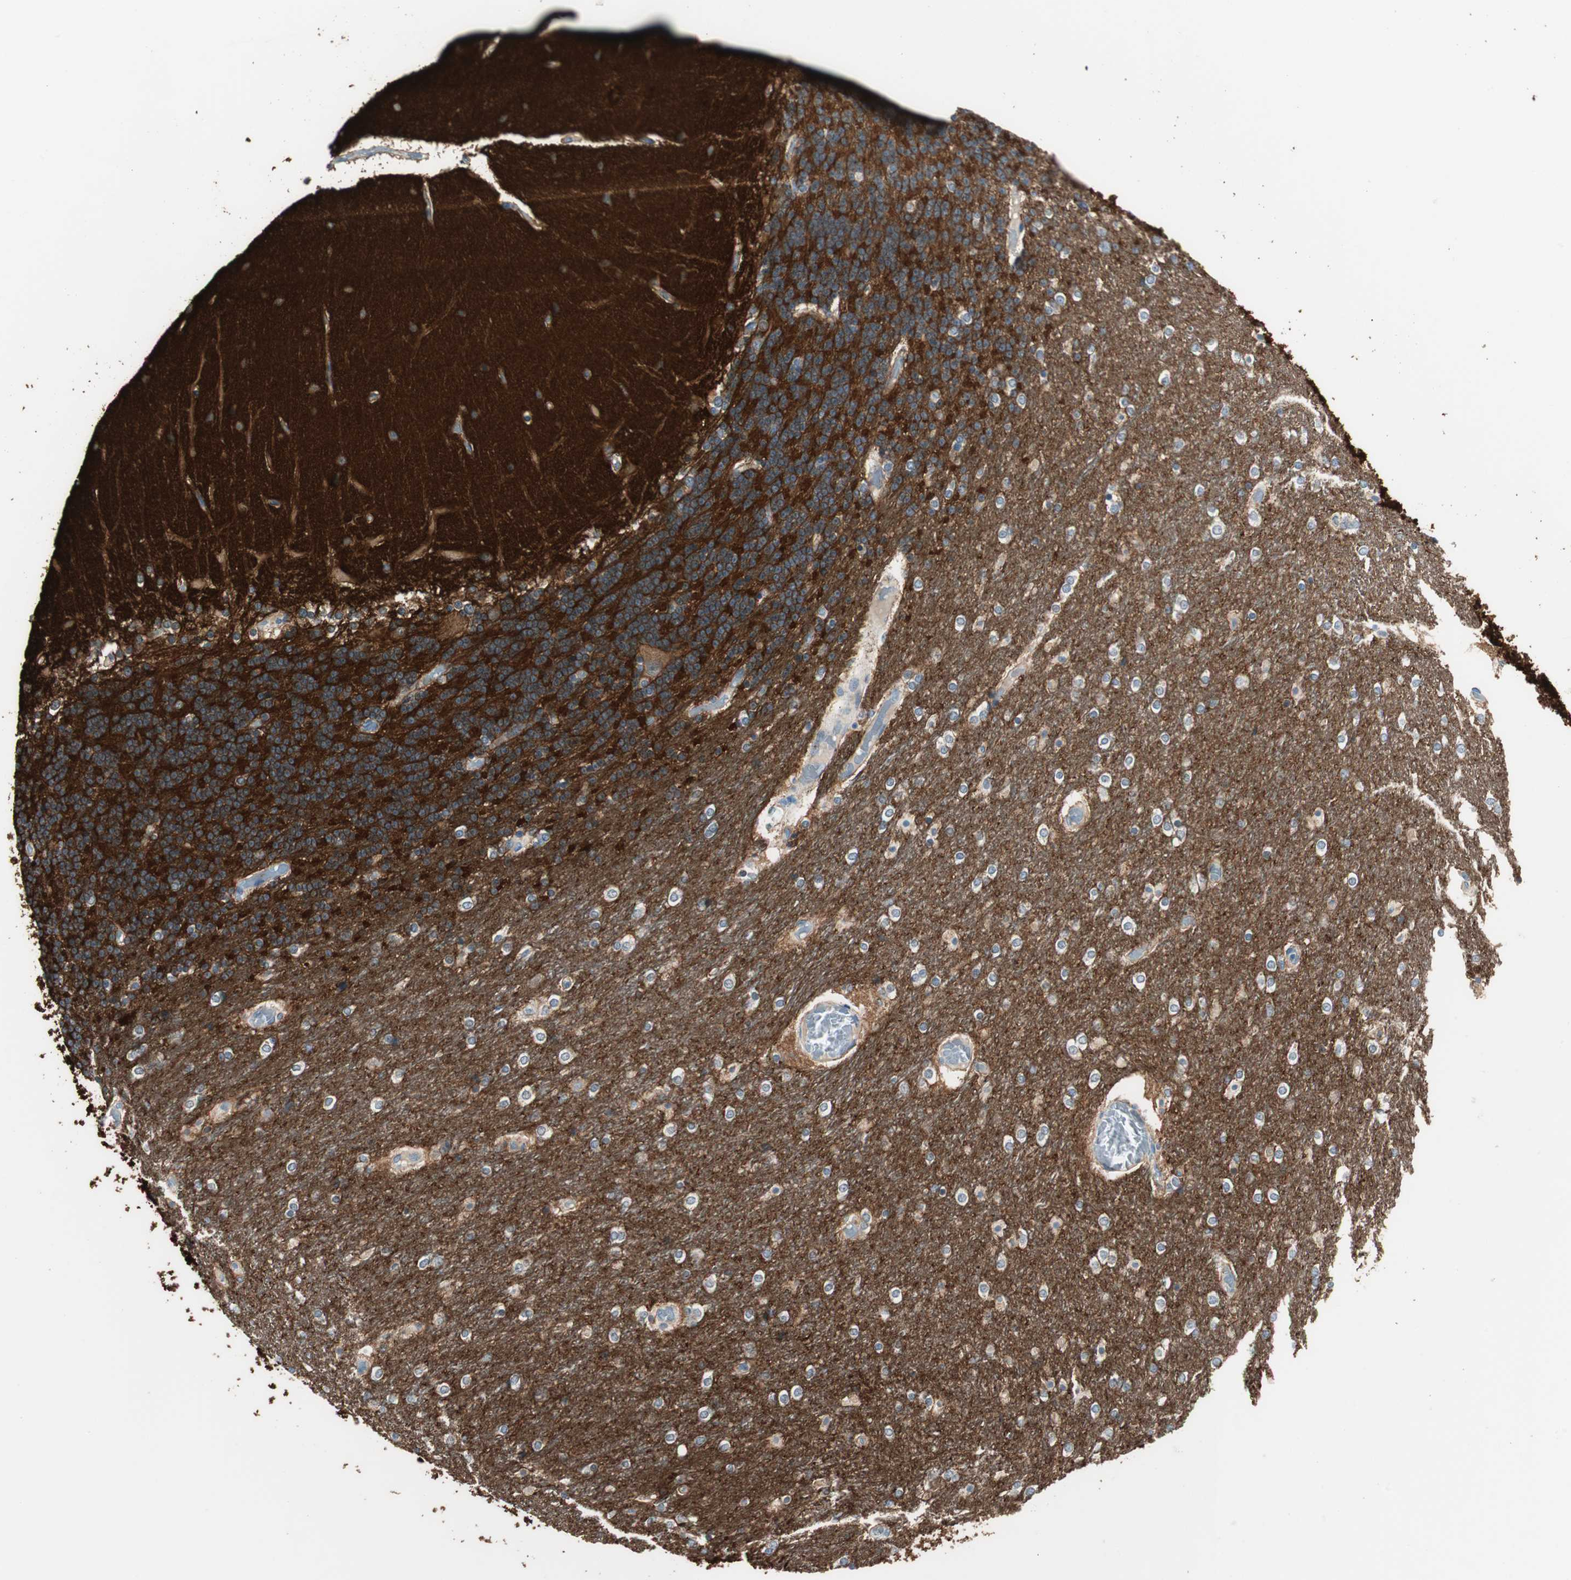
{"staining": {"intensity": "strong", "quantity": "<25%", "location": "cytoplasmic/membranous"}, "tissue": "cerebellum", "cell_type": "Cells in granular layer", "image_type": "normal", "snomed": [{"axis": "morphology", "description": "Normal tissue, NOS"}, {"axis": "topography", "description": "Cerebellum"}], "caption": "Human cerebellum stained for a protein (brown) demonstrates strong cytoplasmic/membranous positive expression in approximately <25% of cells in granular layer.", "gene": "GNAO1", "patient": {"sex": "female", "age": 54}}